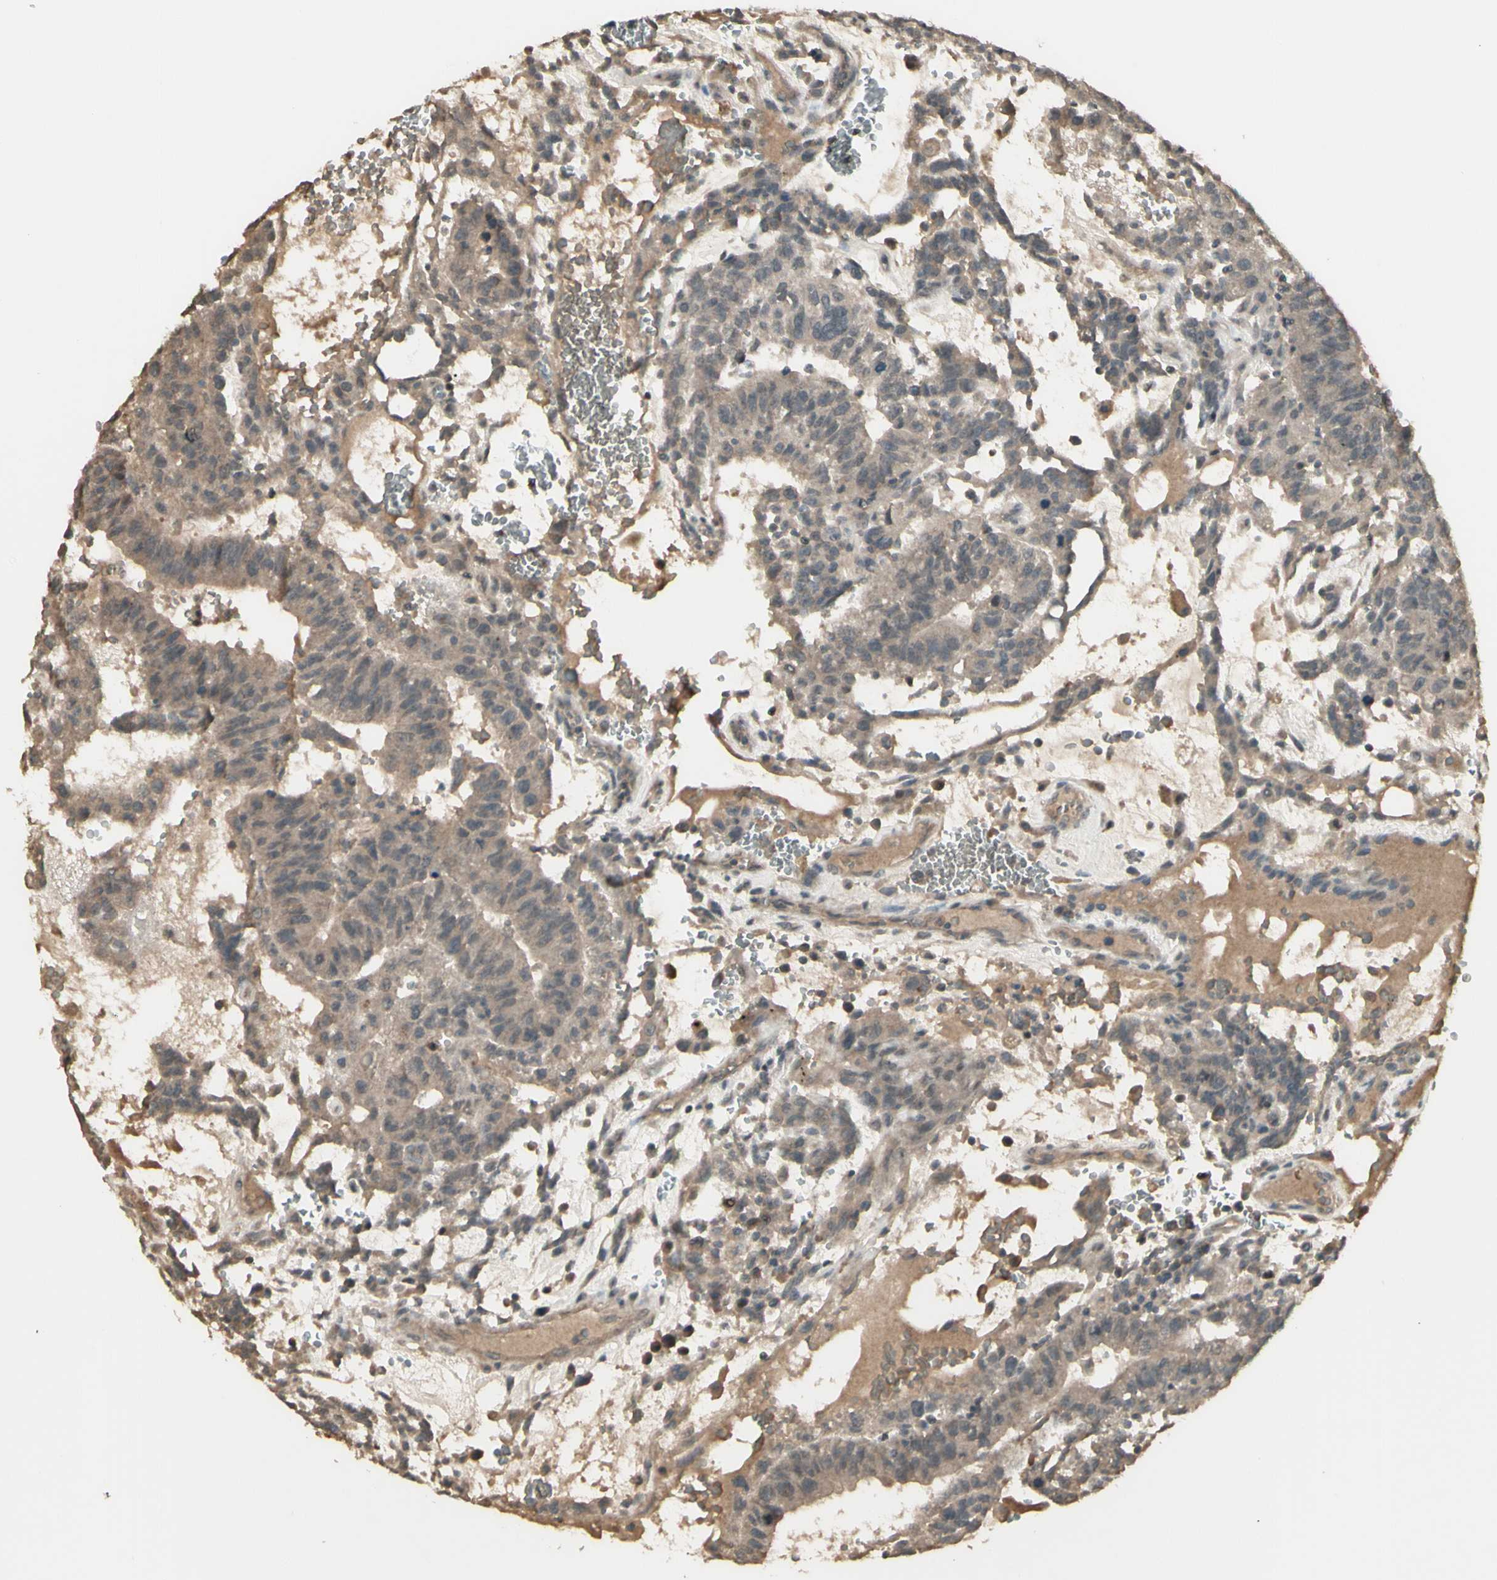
{"staining": {"intensity": "weak", "quantity": ">75%", "location": "cytoplasmic/membranous"}, "tissue": "testis cancer", "cell_type": "Tumor cells", "image_type": "cancer", "snomed": [{"axis": "morphology", "description": "Seminoma, NOS"}, {"axis": "morphology", "description": "Carcinoma, Embryonal, NOS"}, {"axis": "topography", "description": "Testis"}], "caption": "Protein expression analysis of human embryonal carcinoma (testis) reveals weak cytoplasmic/membranous expression in about >75% of tumor cells.", "gene": "GNAS", "patient": {"sex": "male", "age": 52}}